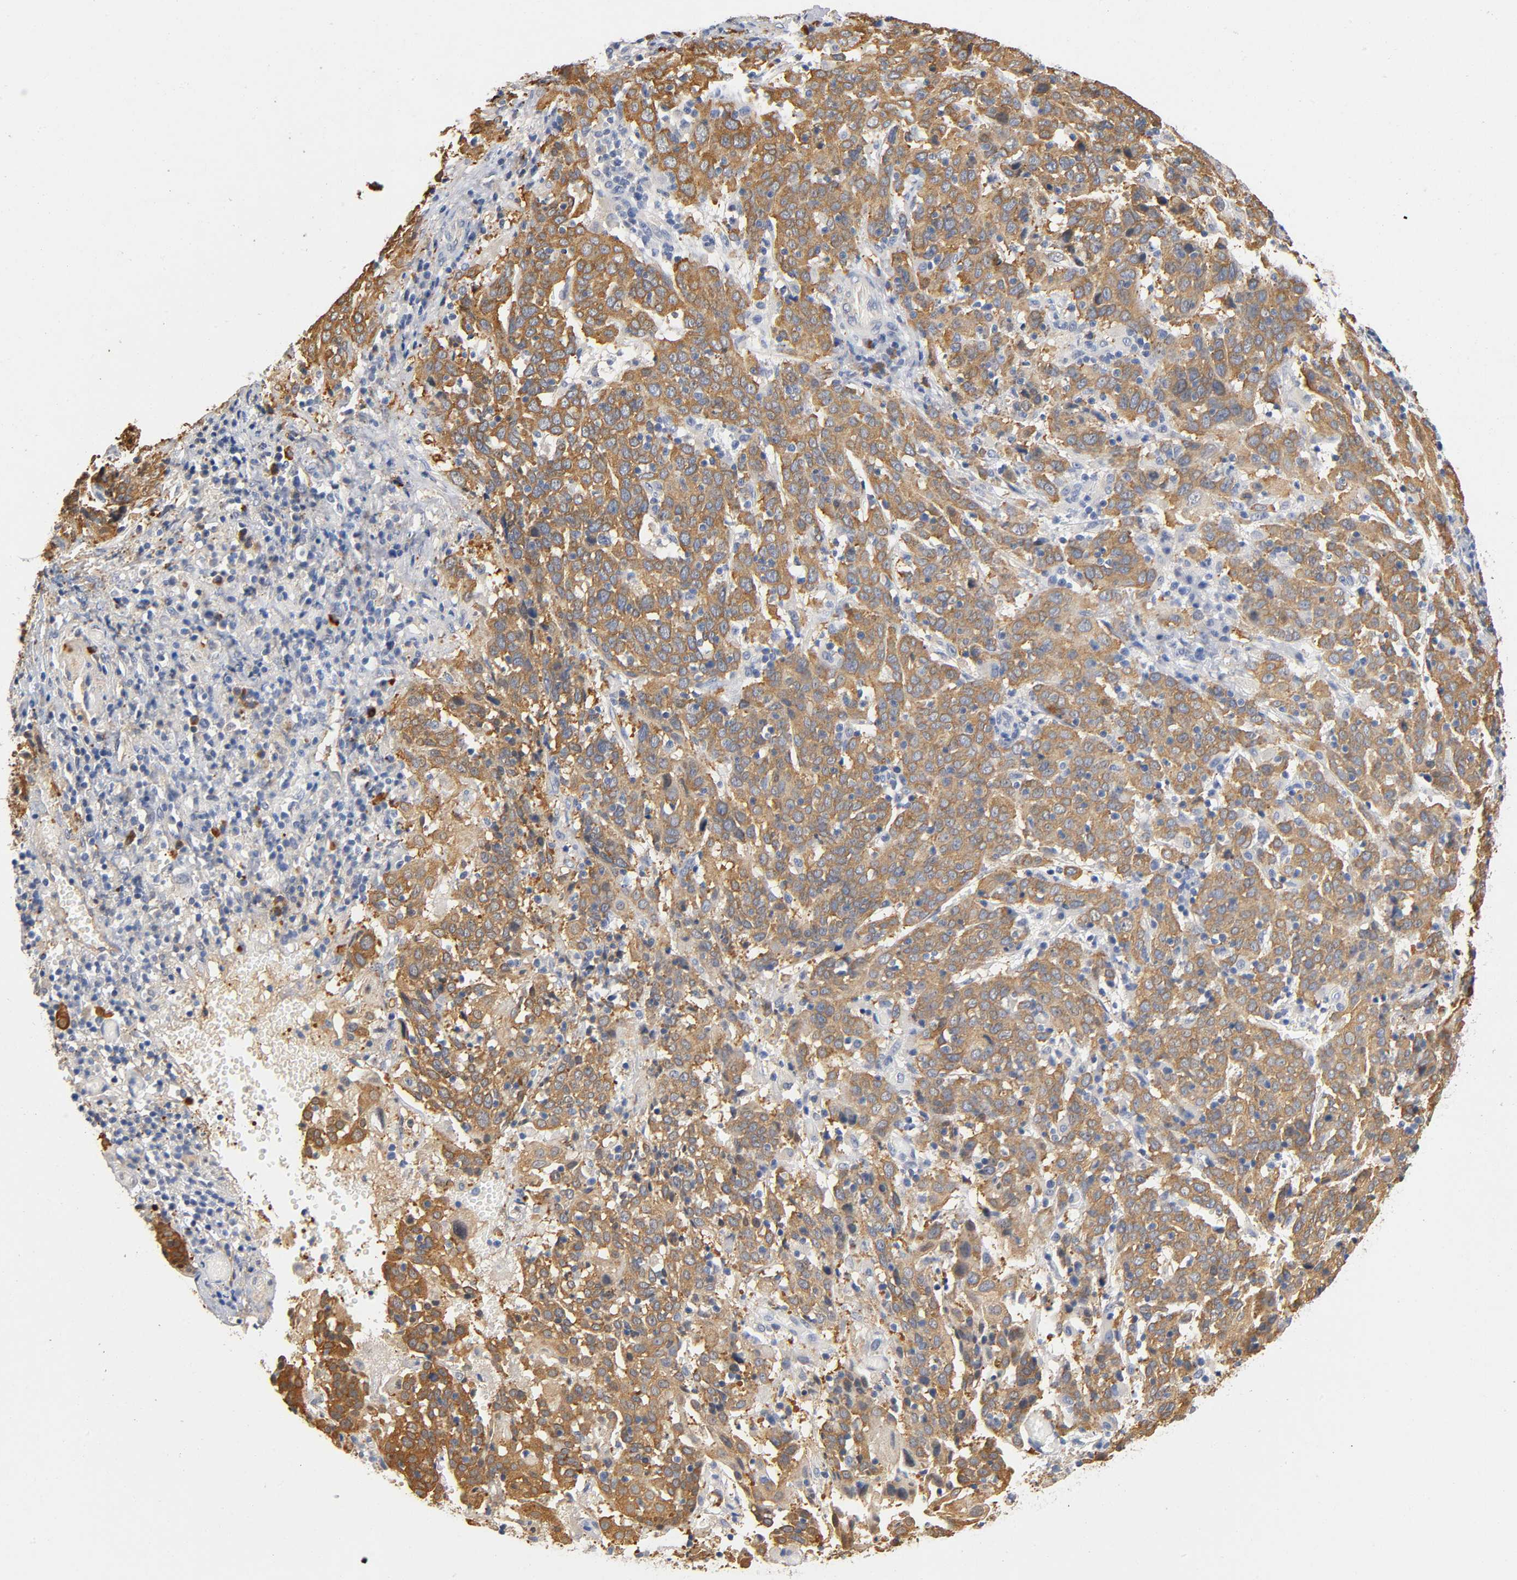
{"staining": {"intensity": "moderate", "quantity": ">75%", "location": "cytoplasmic/membranous"}, "tissue": "cervical cancer", "cell_type": "Tumor cells", "image_type": "cancer", "snomed": [{"axis": "morphology", "description": "Normal tissue, NOS"}, {"axis": "morphology", "description": "Squamous cell carcinoma, NOS"}, {"axis": "topography", "description": "Cervix"}], "caption": "A brown stain shows moderate cytoplasmic/membranous positivity of a protein in cervical squamous cell carcinoma tumor cells. The staining was performed using DAB (3,3'-diaminobenzidine) to visualize the protein expression in brown, while the nuclei were stained in blue with hematoxylin (Magnification: 20x).", "gene": "TNC", "patient": {"sex": "female", "age": 67}}